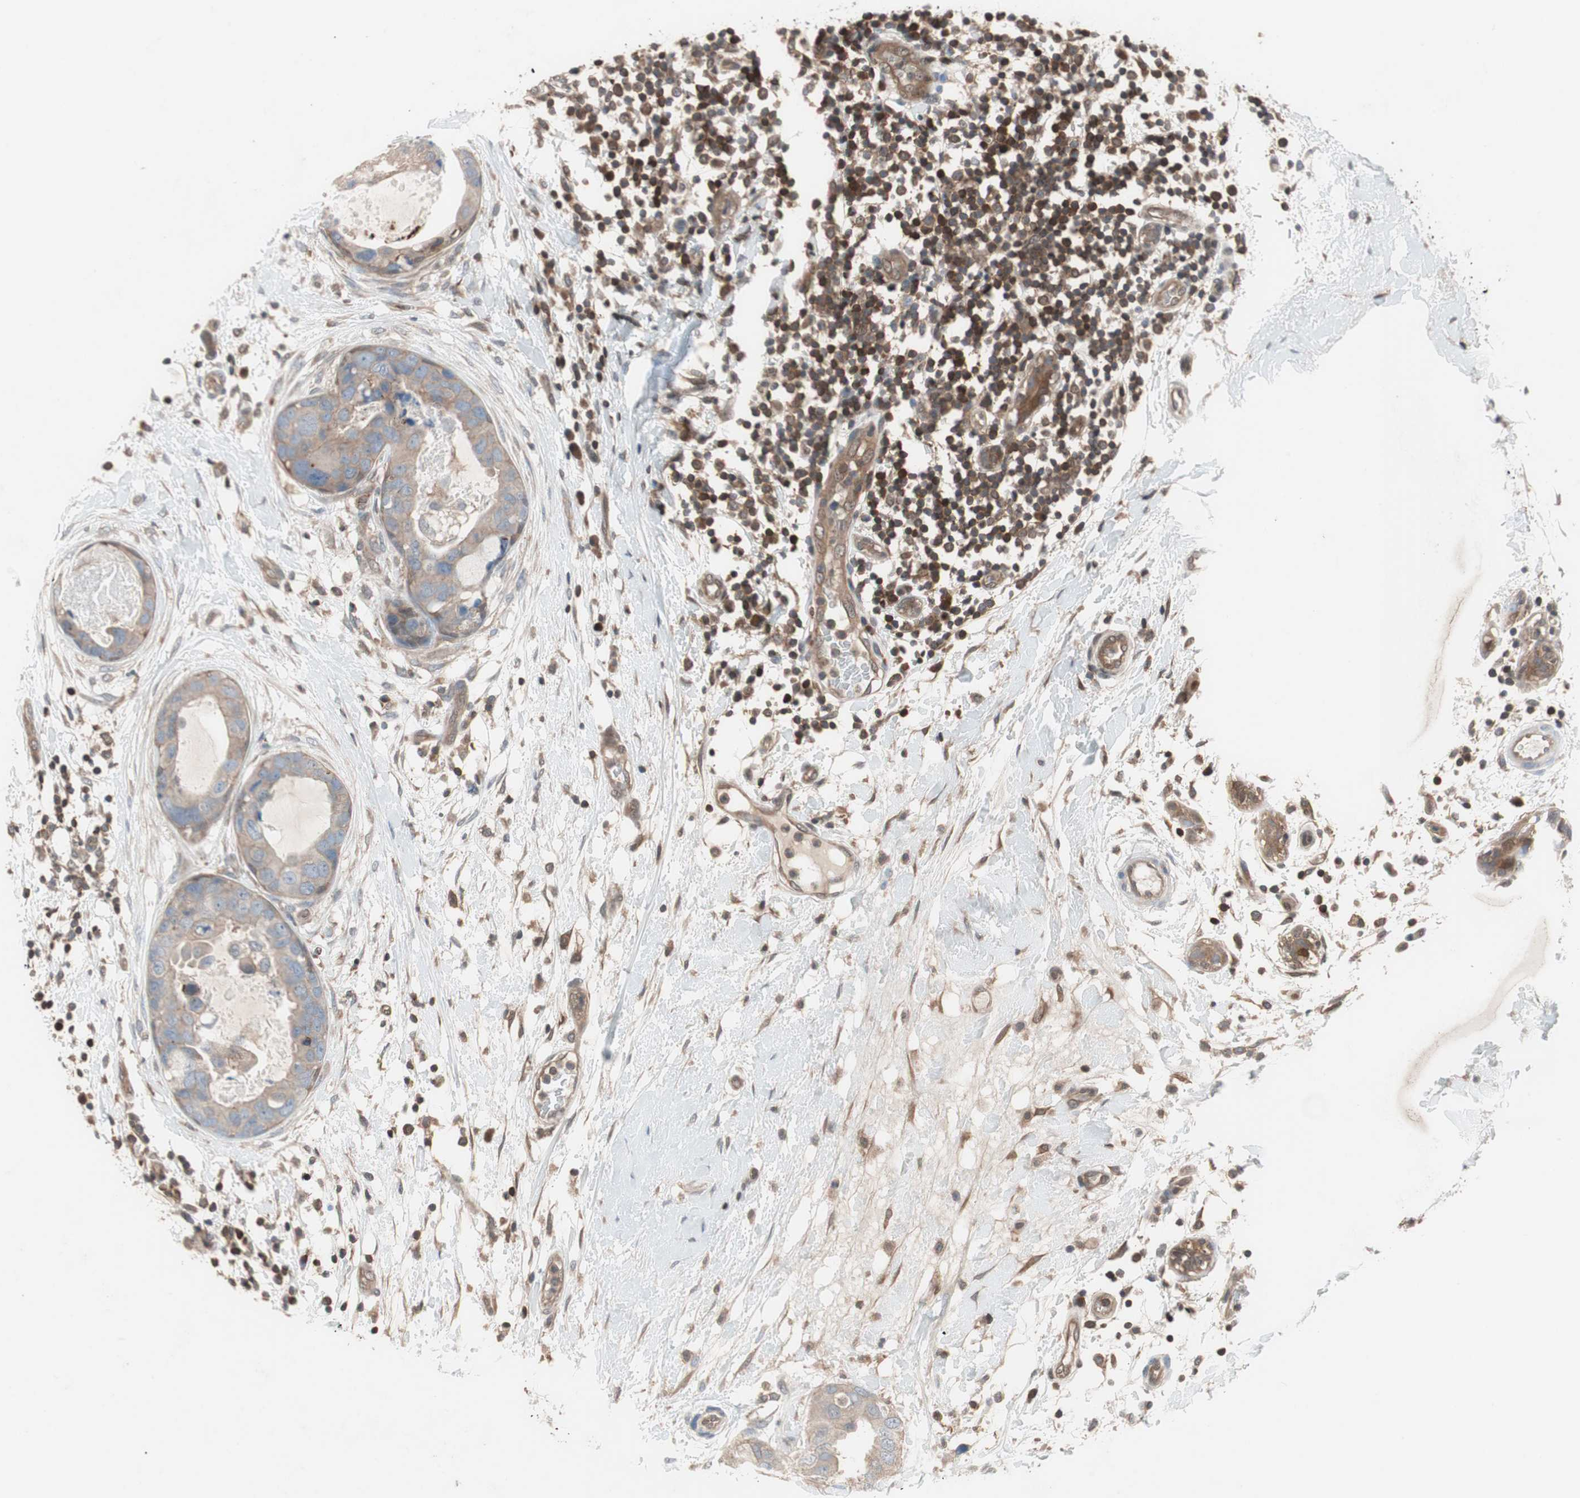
{"staining": {"intensity": "weak", "quantity": ">75%", "location": "cytoplasmic/membranous"}, "tissue": "breast cancer", "cell_type": "Tumor cells", "image_type": "cancer", "snomed": [{"axis": "morphology", "description": "Duct carcinoma"}, {"axis": "topography", "description": "Breast"}], "caption": "Immunohistochemical staining of human breast cancer shows weak cytoplasmic/membranous protein positivity in approximately >75% of tumor cells.", "gene": "GALT", "patient": {"sex": "female", "age": 40}}